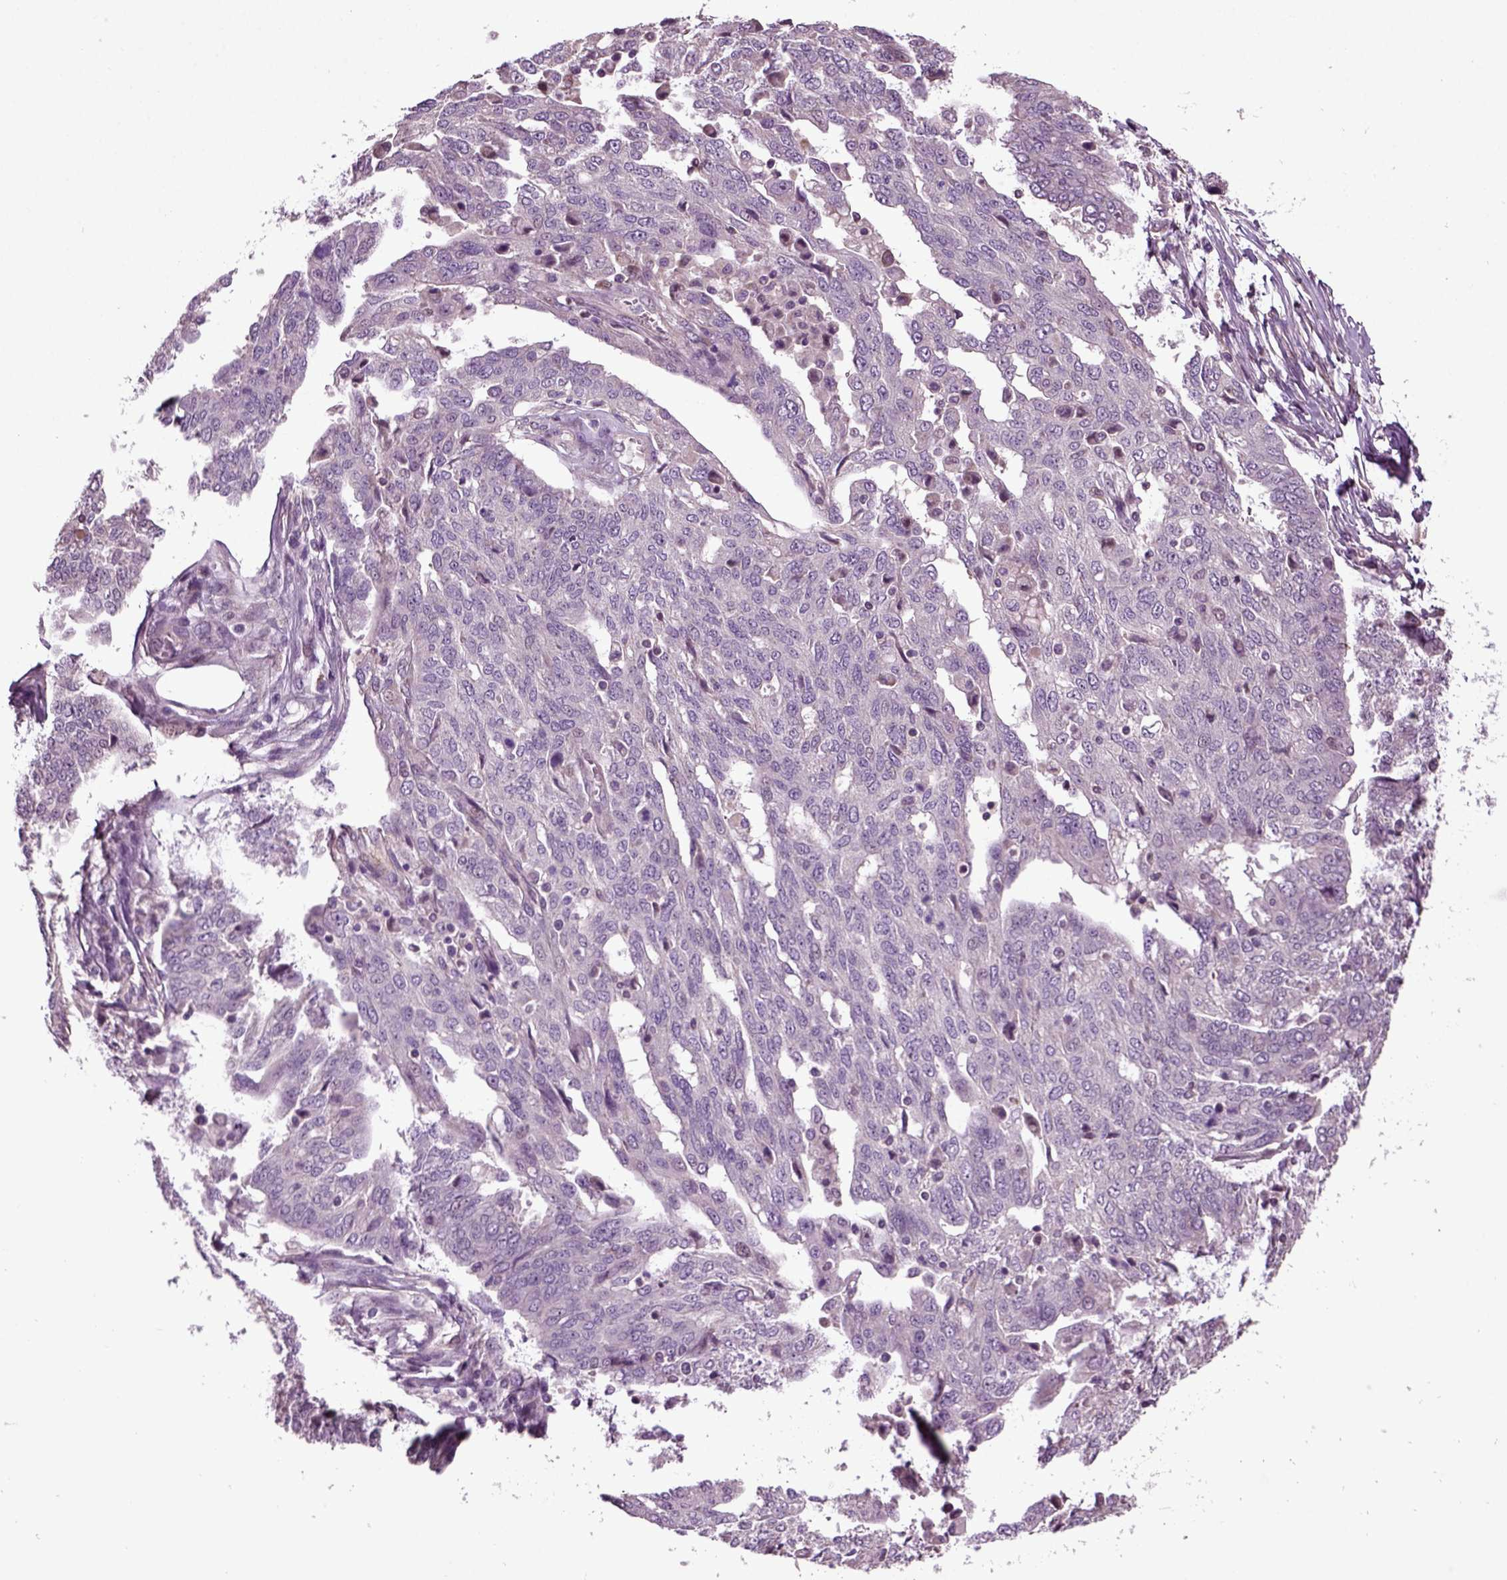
{"staining": {"intensity": "negative", "quantity": "none", "location": "none"}, "tissue": "ovarian cancer", "cell_type": "Tumor cells", "image_type": "cancer", "snomed": [{"axis": "morphology", "description": "Cystadenocarcinoma, serous, NOS"}, {"axis": "topography", "description": "Ovary"}], "caption": "Histopathology image shows no significant protein positivity in tumor cells of serous cystadenocarcinoma (ovarian). The staining is performed using DAB brown chromogen with nuclei counter-stained in using hematoxylin.", "gene": "HAGHL", "patient": {"sex": "female", "age": 67}}